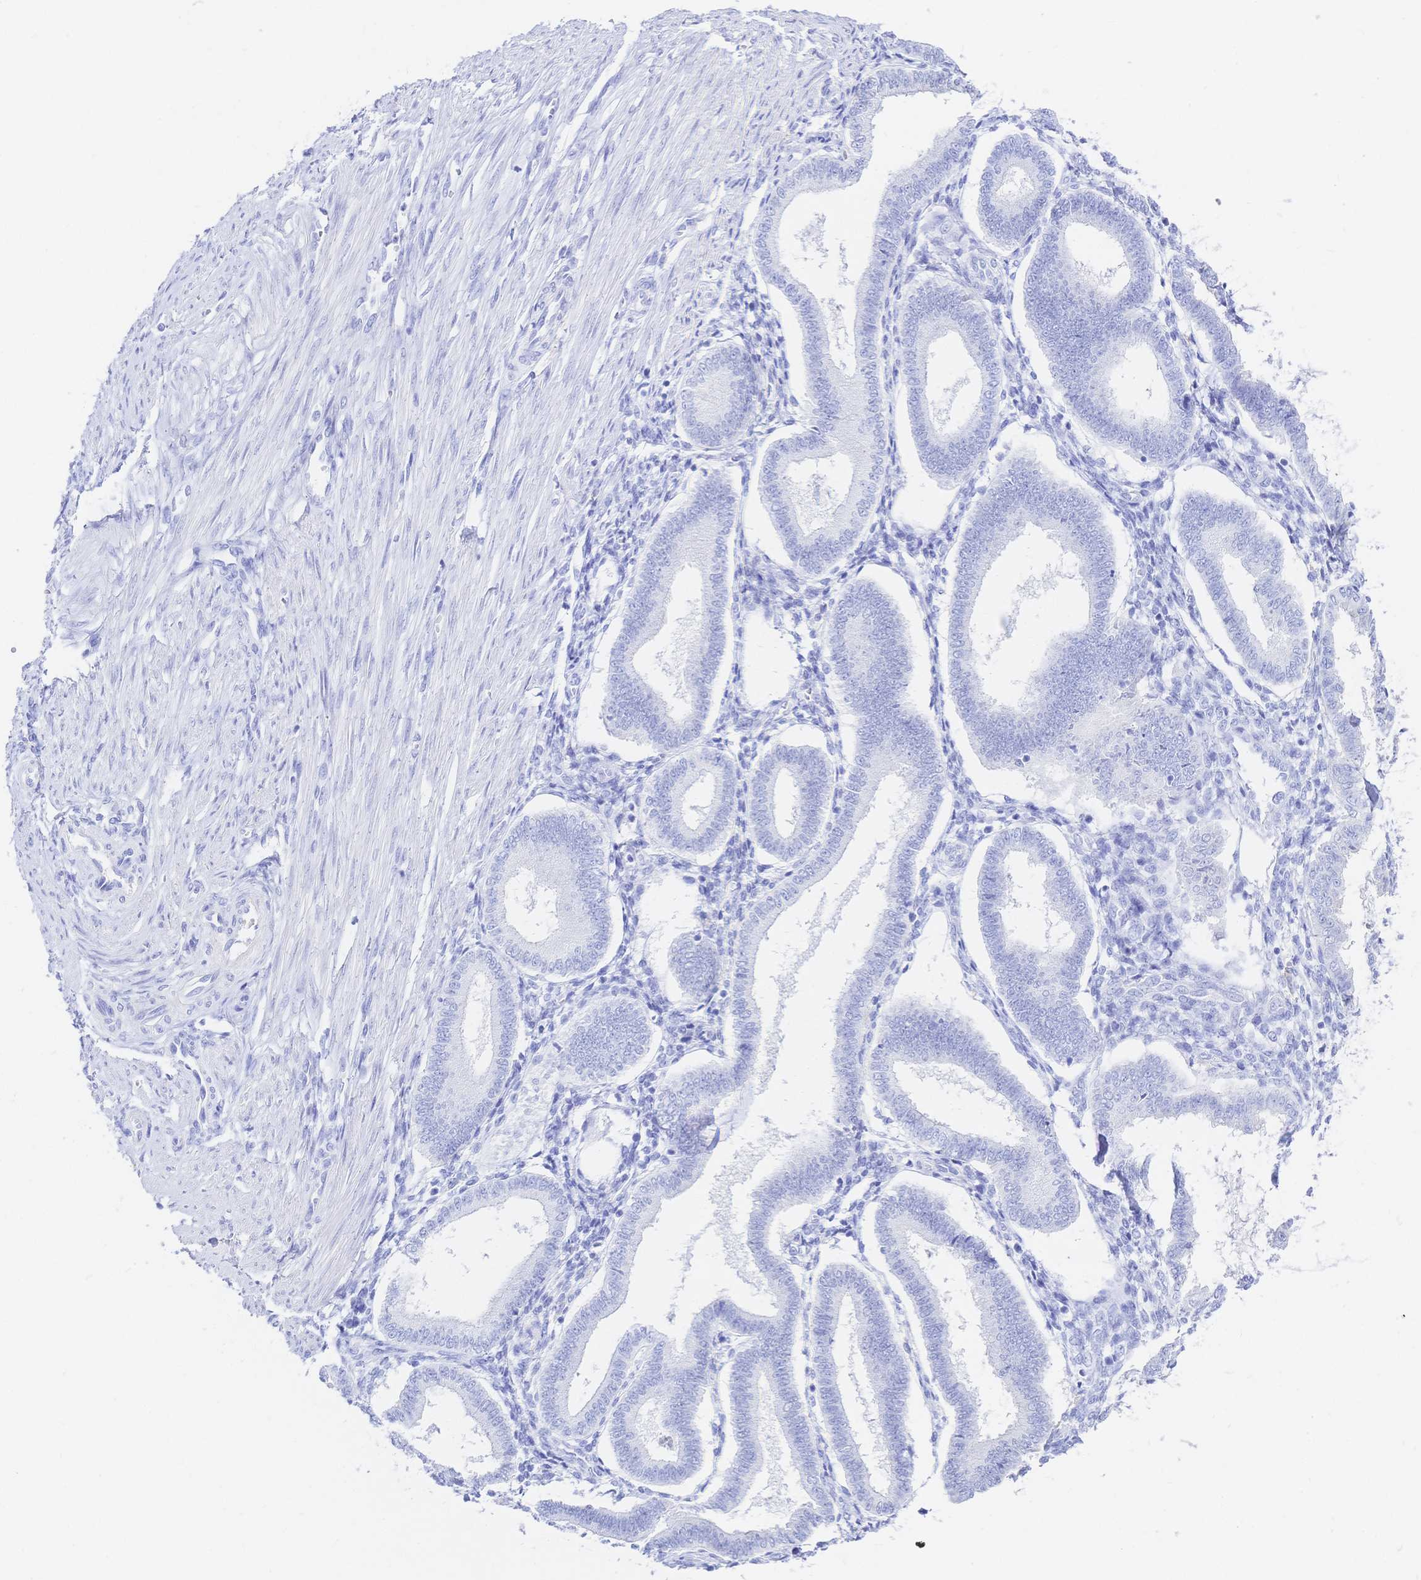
{"staining": {"intensity": "negative", "quantity": "none", "location": "none"}, "tissue": "endometrium", "cell_type": "Cells in endometrial stroma", "image_type": "normal", "snomed": [{"axis": "morphology", "description": "Normal tissue, NOS"}, {"axis": "topography", "description": "Endometrium"}], "caption": "Immunohistochemical staining of normal endometrium demonstrates no significant positivity in cells in endometrial stroma.", "gene": "UMOD", "patient": {"sex": "female", "age": 24}}